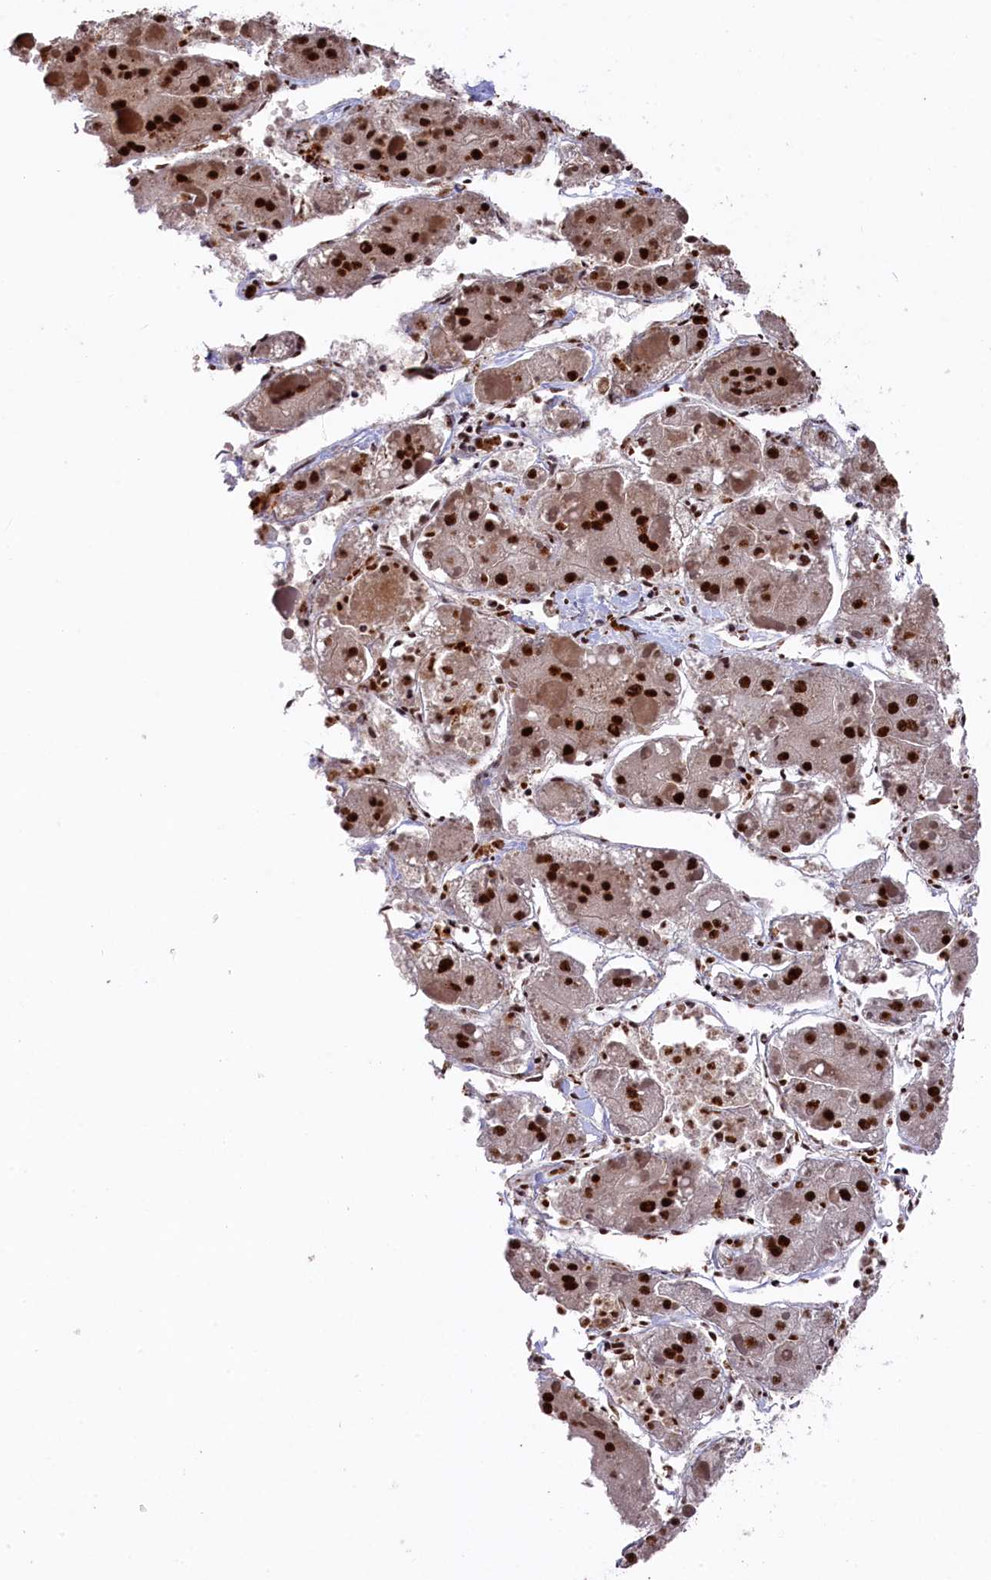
{"staining": {"intensity": "strong", "quantity": ">75%", "location": "nuclear"}, "tissue": "liver cancer", "cell_type": "Tumor cells", "image_type": "cancer", "snomed": [{"axis": "morphology", "description": "Carcinoma, Hepatocellular, NOS"}, {"axis": "topography", "description": "Liver"}], "caption": "Protein staining of liver cancer tissue demonstrates strong nuclear positivity in approximately >75% of tumor cells.", "gene": "PRPF31", "patient": {"sex": "female", "age": 73}}